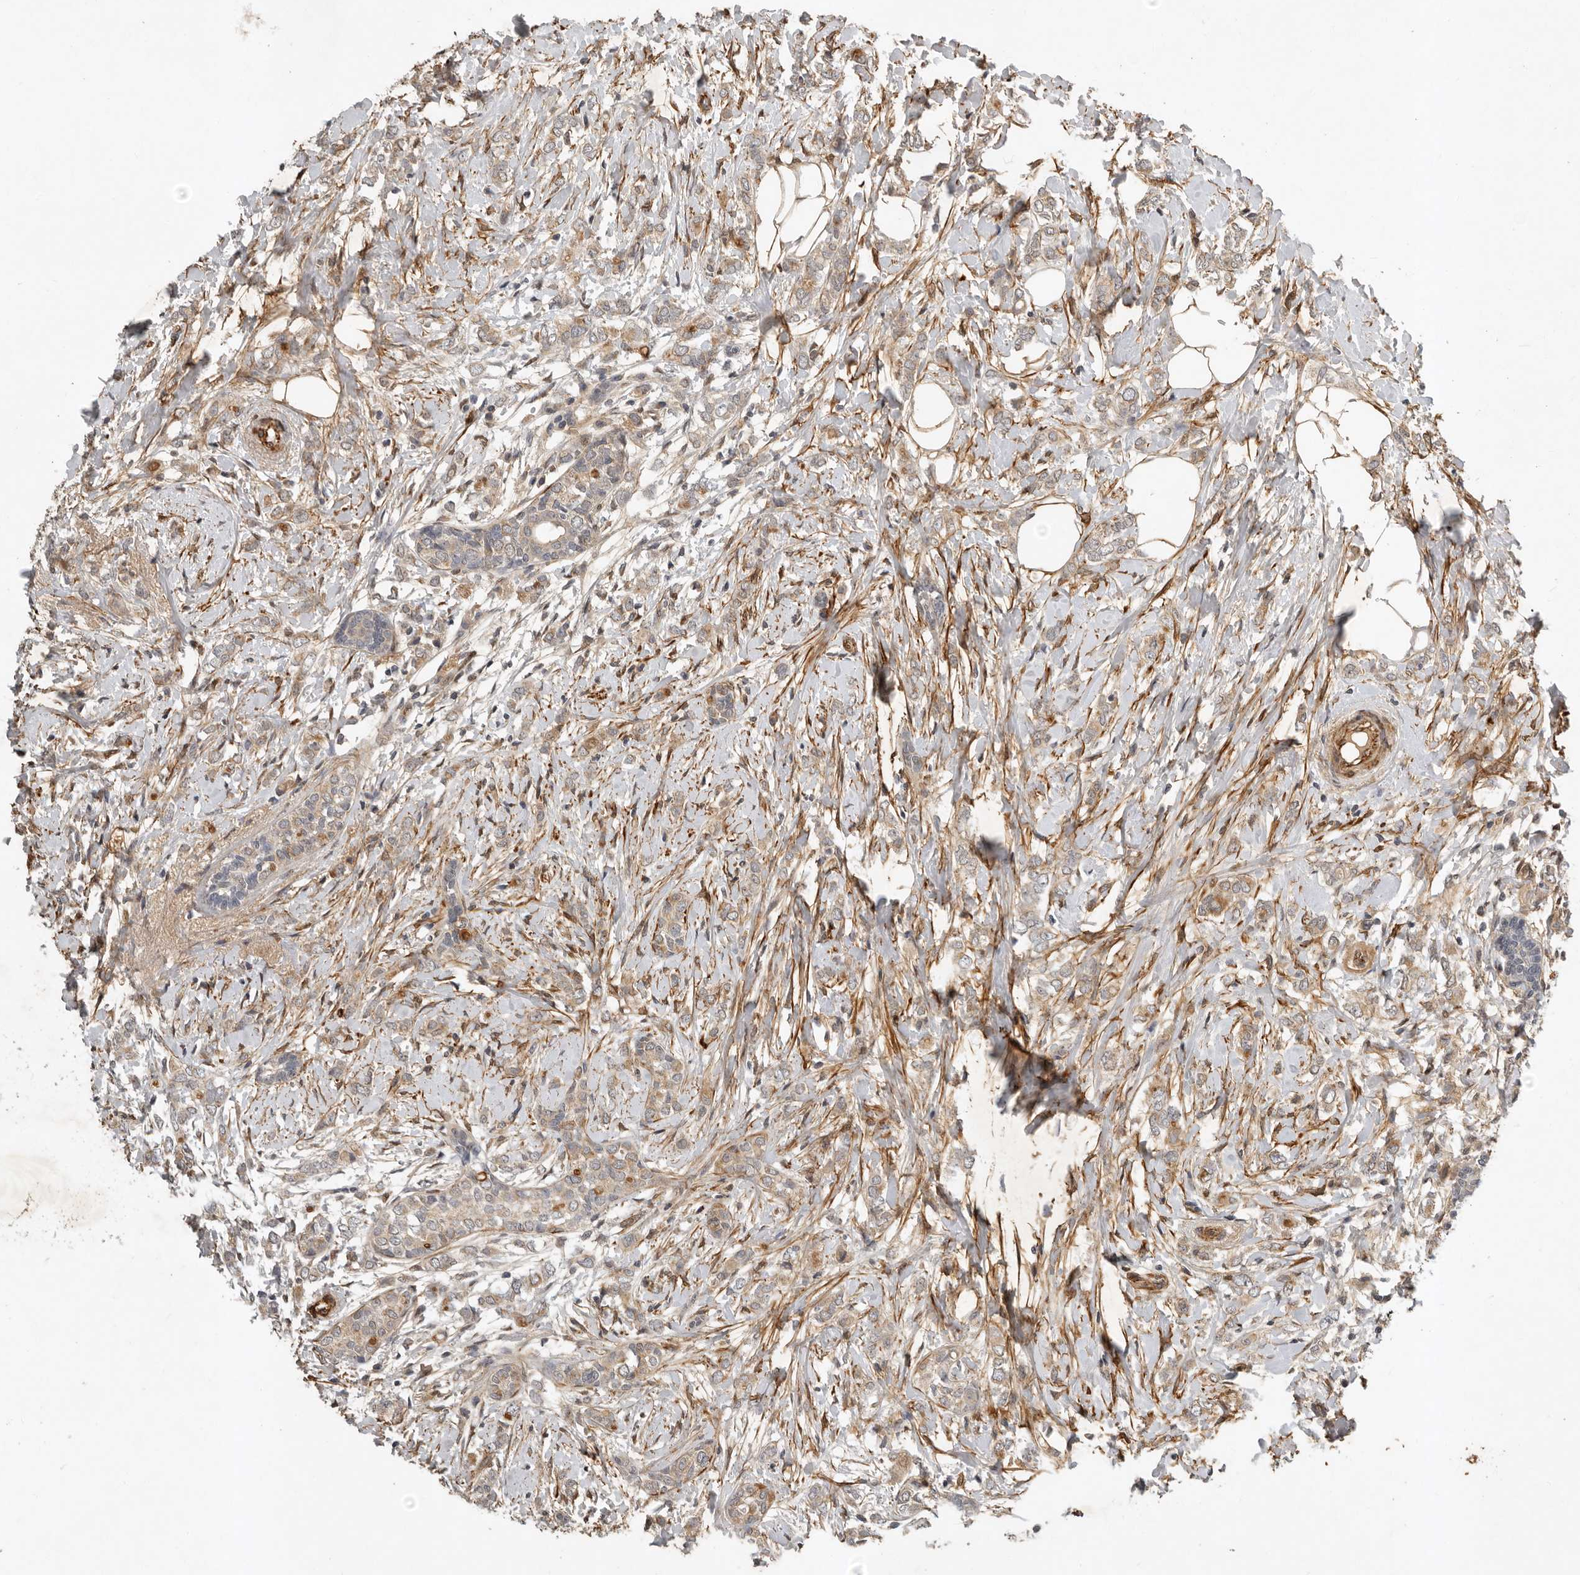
{"staining": {"intensity": "weak", "quantity": "25%-75%", "location": "cytoplasmic/membranous"}, "tissue": "breast cancer", "cell_type": "Tumor cells", "image_type": "cancer", "snomed": [{"axis": "morphology", "description": "Normal tissue, NOS"}, {"axis": "morphology", "description": "Lobular carcinoma"}, {"axis": "topography", "description": "Breast"}], "caption": "A high-resolution photomicrograph shows immunohistochemistry (IHC) staining of breast cancer, which shows weak cytoplasmic/membranous positivity in about 25%-75% of tumor cells.", "gene": "RNF157", "patient": {"sex": "female", "age": 47}}